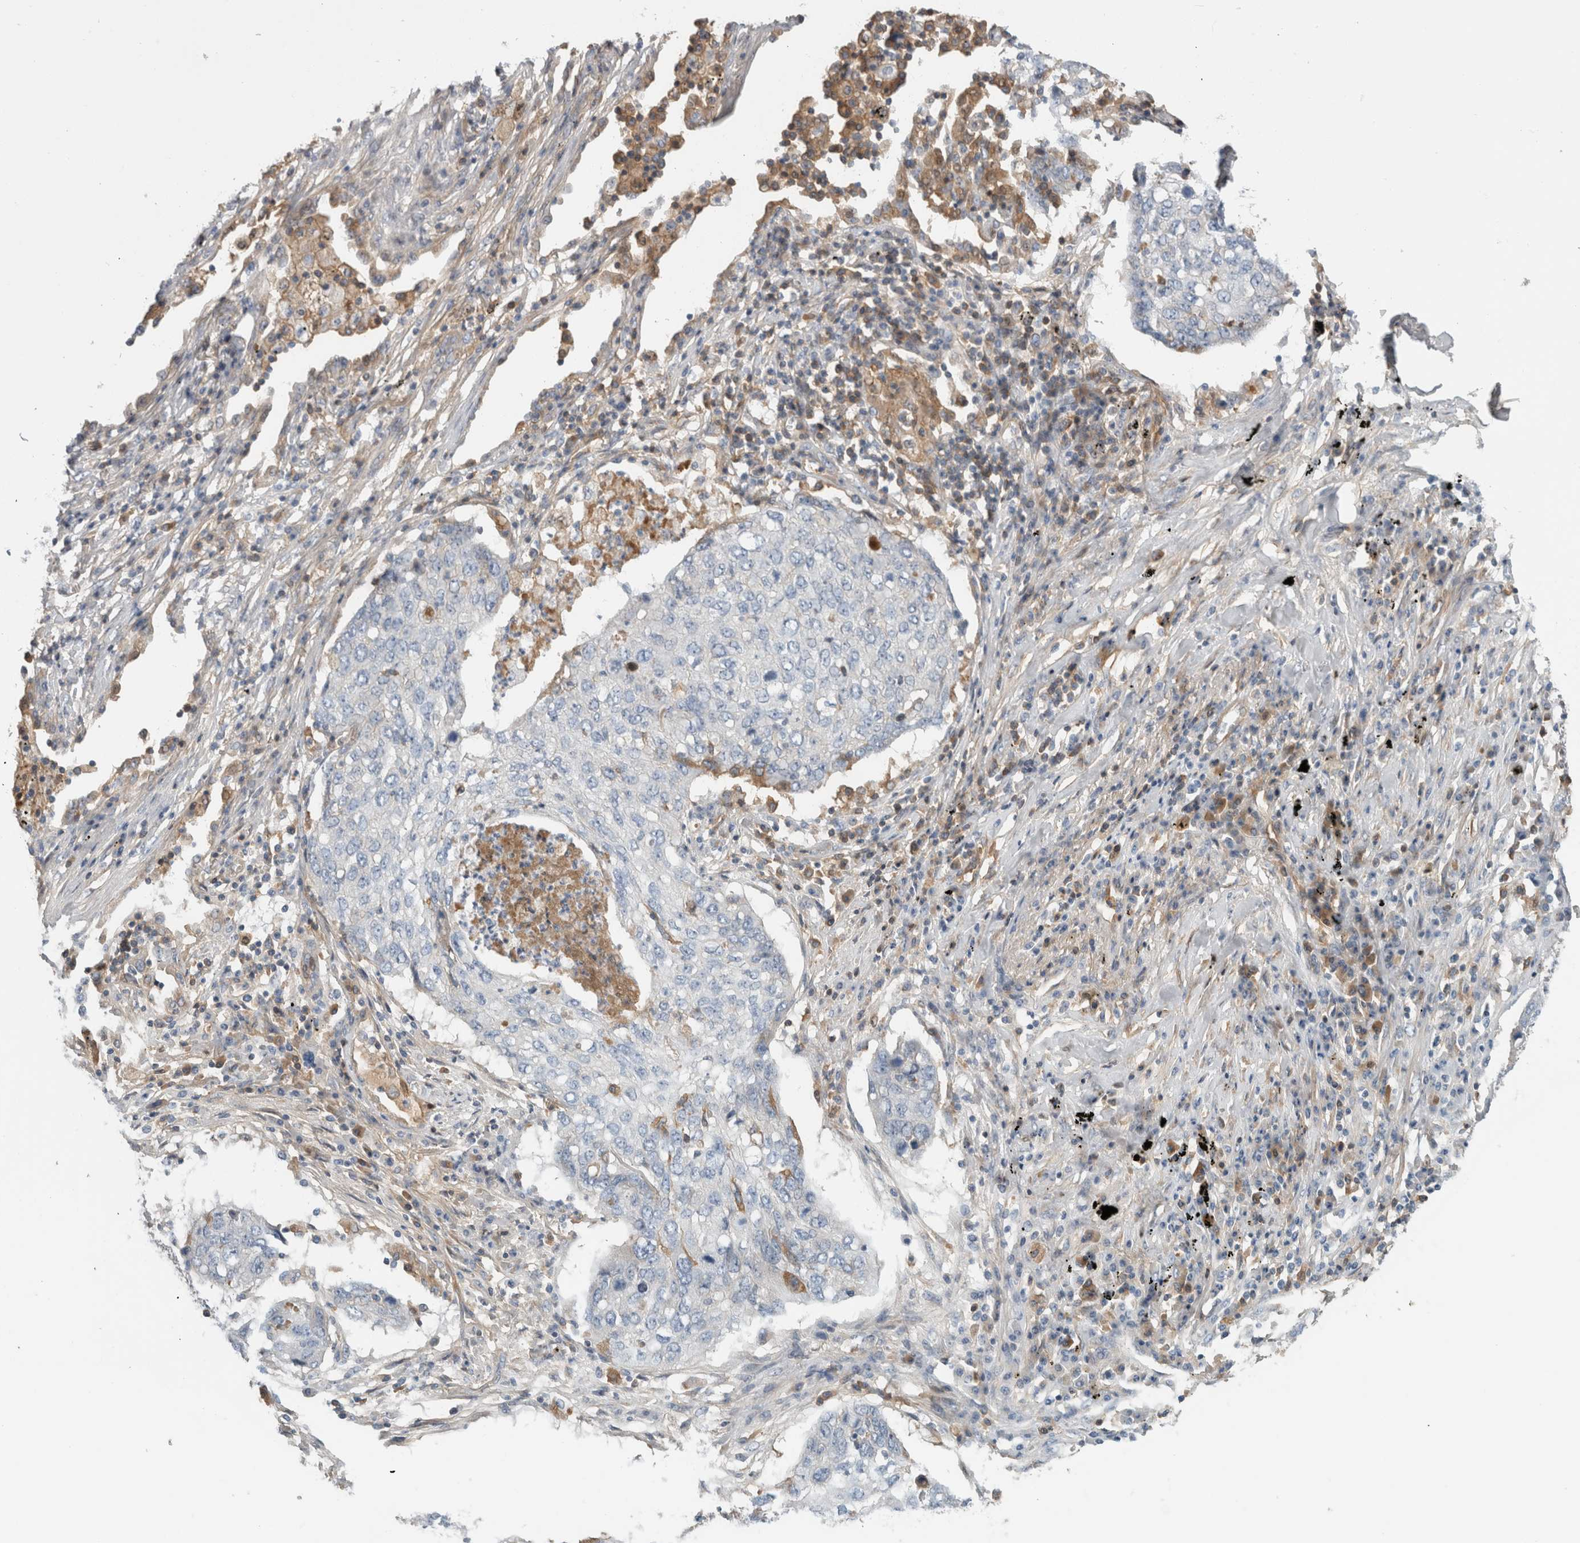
{"staining": {"intensity": "negative", "quantity": "none", "location": "none"}, "tissue": "lung cancer", "cell_type": "Tumor cells", "image_type": "cancer", "snomed": [{"axis": "morphology", "description": "Squamous cell carcinoma, NOS"}, {"axis": "topography", "description": "Lung"}], "caption": "Immunohistochemical staining of lung squamous cell carcinoma exhibits no significant expression in tumor cells.", "gene": "CFI", "patient": {"sex": "female", "age": 63}}